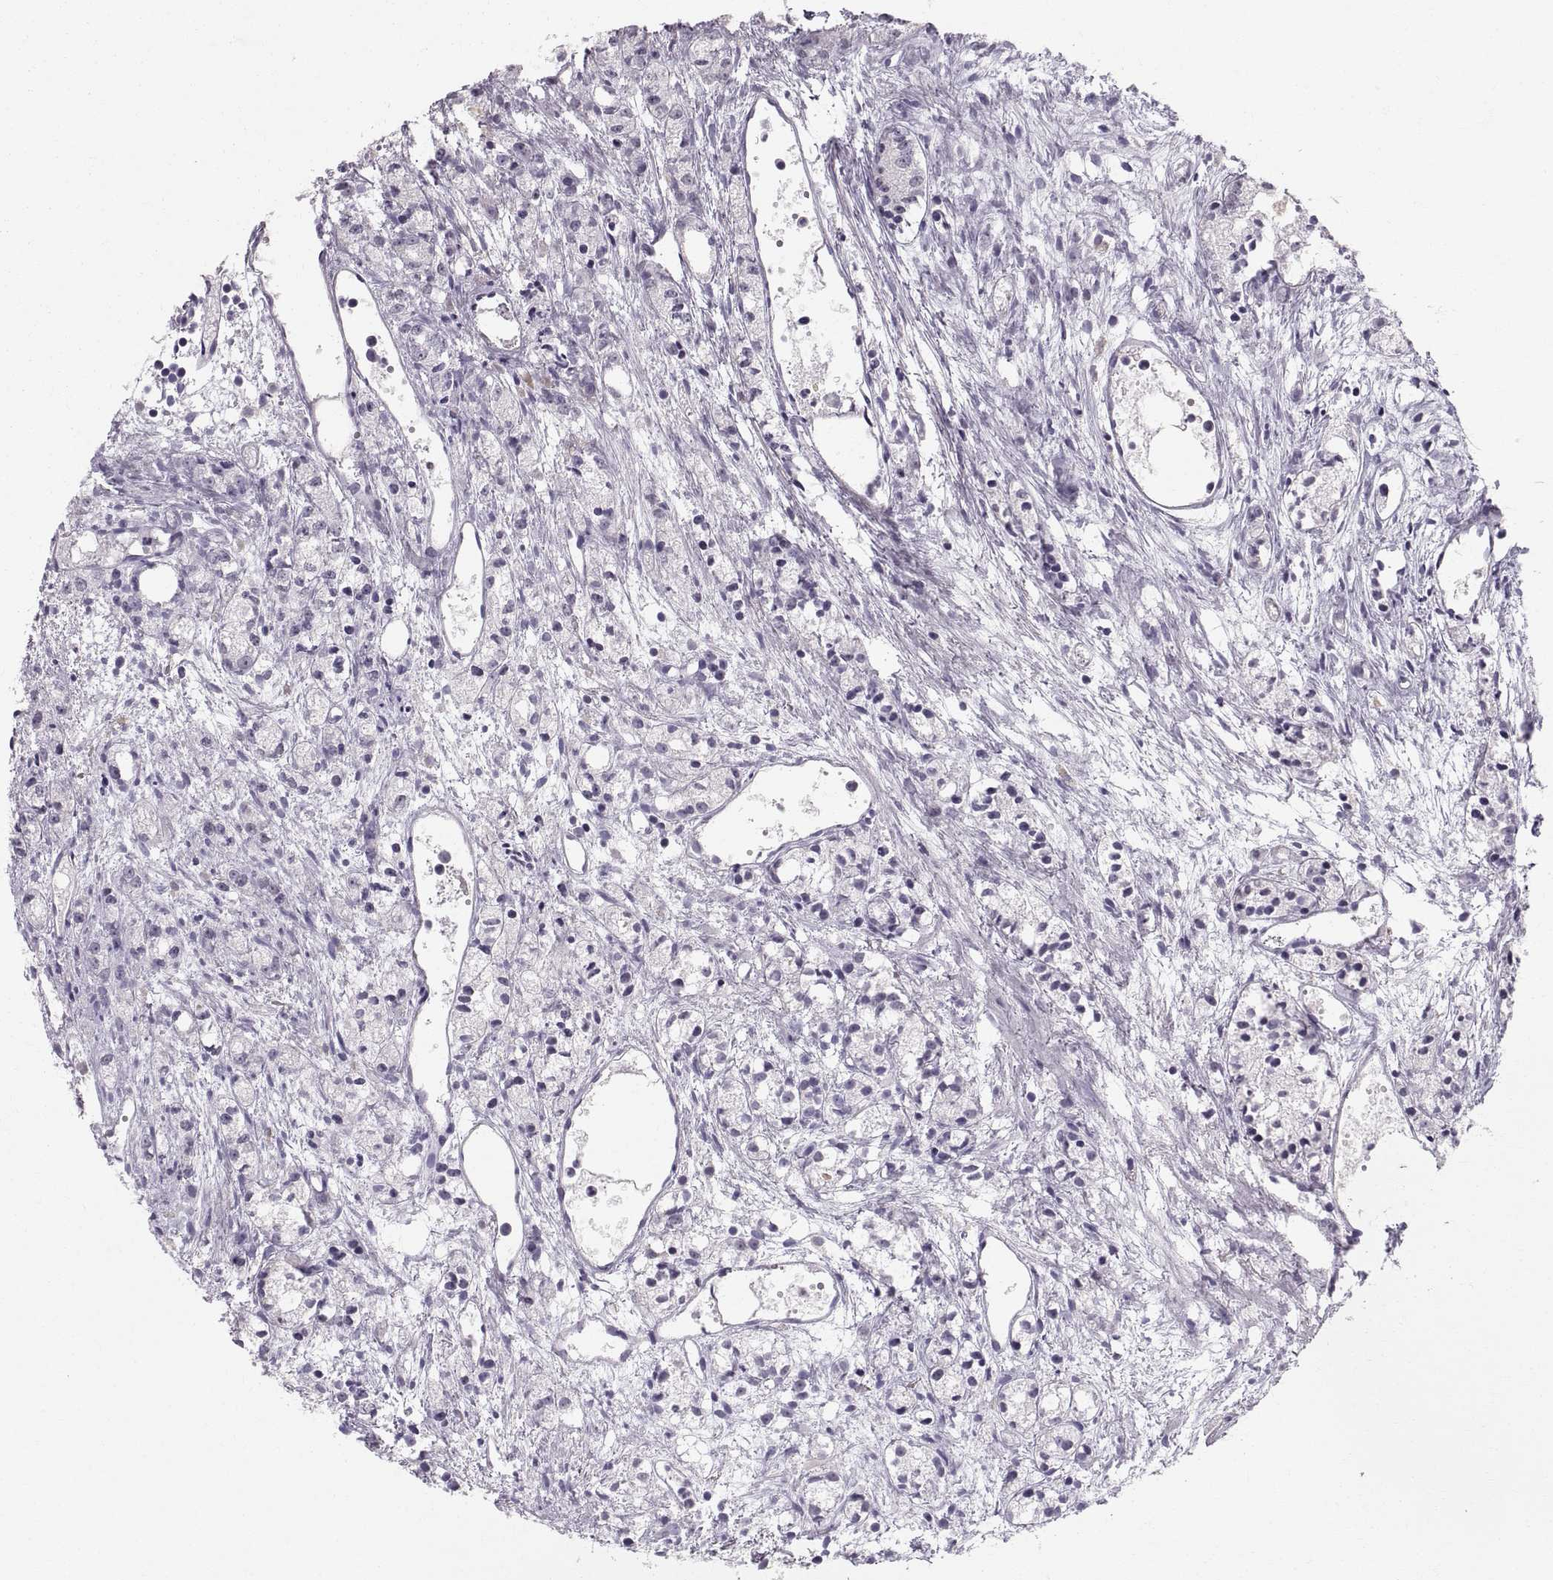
{"staining": {"intensity": "negative", "quantity": "none", "location": "none"}, "tissue": "prostate cancer", "cell_type": "Tumor cells", "image_type": "cancer", "snomed": [{"axis": "morphology", "description": "Adenocarcinoma, Medium grade"}, {"axis": "topography", "description": "Prostate"}], "caption": "Protein analysis of prostate adenocarcinoma (medium-grade) reveals no significant positivity in tumor cells.", "gene": "SLC22A6", "patient": {"sex": "male", "age": 74}}